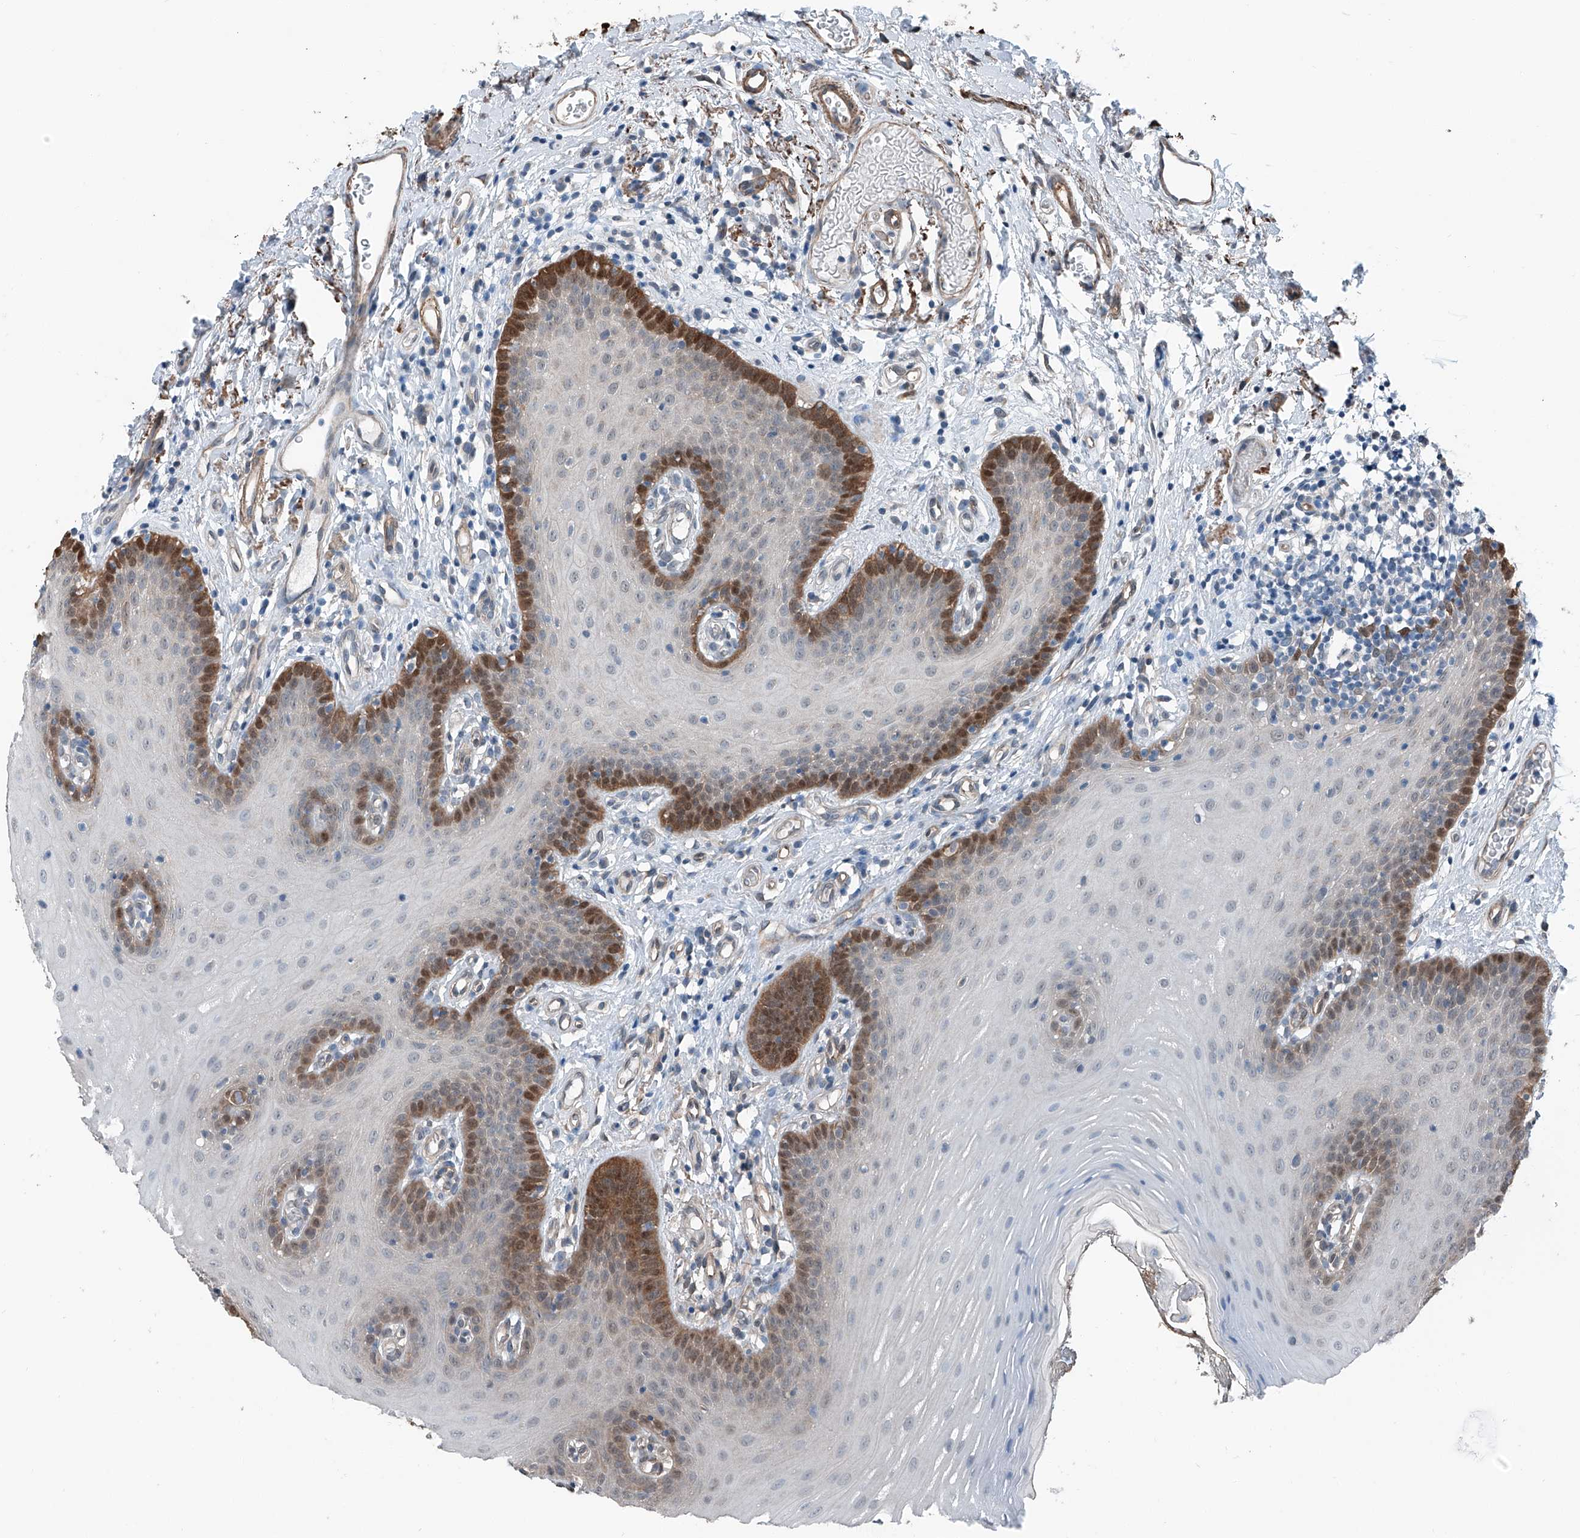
{"staining": {"intensity": "strong", "quantity": "<25%", "location": "cytoplasmic/membranous,nuclear"}, "tissue": "oral mucosa", "cell_type": "Squamous epithelial cells", "image_type": "normal", "snomed": [{"axis": "morphology", "description": "Normal tissue, NOS"}, {"axis": "topography", "description": "Oral tissue"}], "caption": "Protein staining of benign oral mucosa displays strong cytoplasmic/membranous,nuclear positivity in approximately <25% of squamous epithelial cells. (DAB = brown stain, brightfield microscopy at high magnification).", "gene": "HSPA6", "patient": {"sex": "male", "age": 74}}